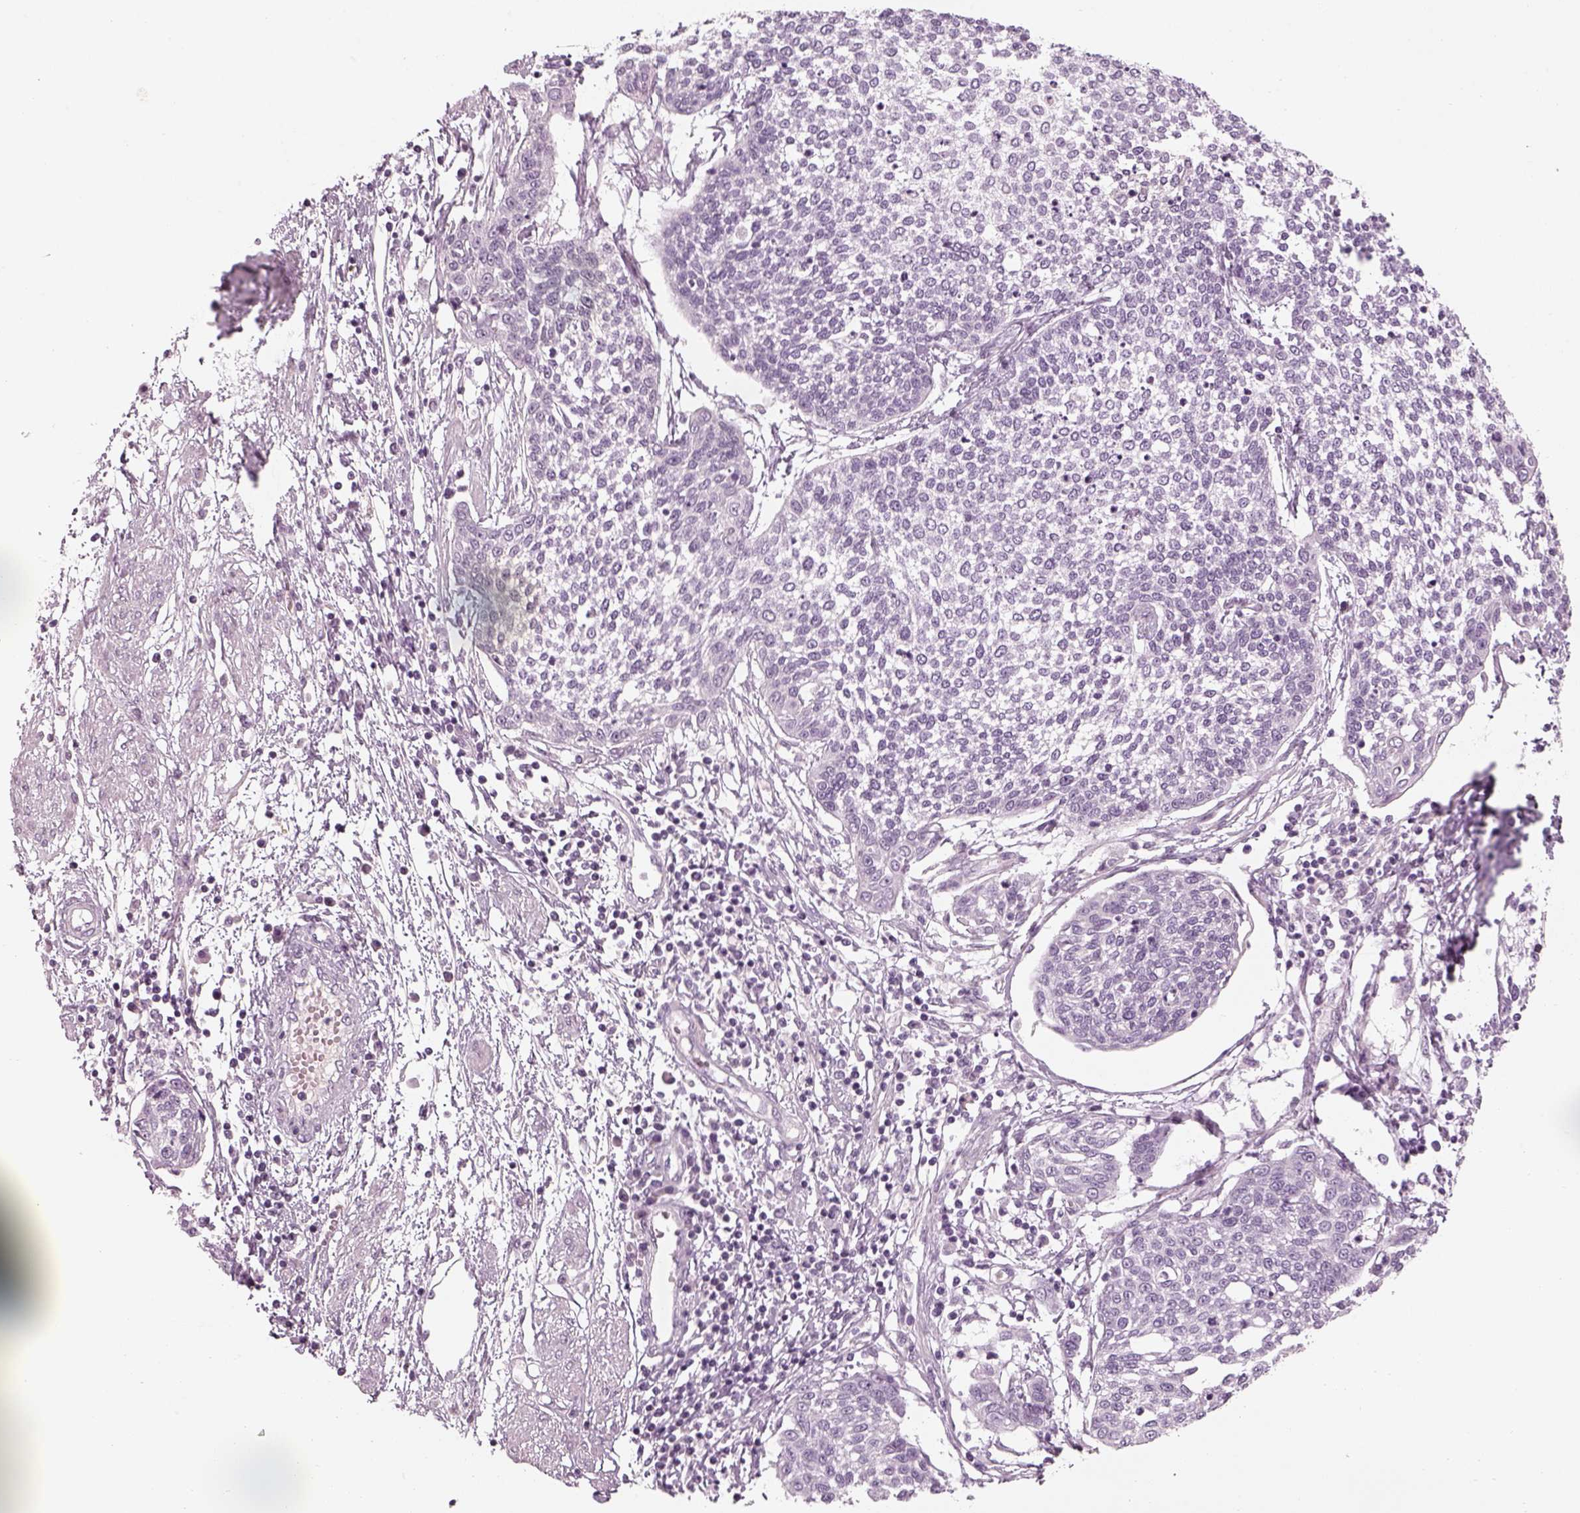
{"staining": {"intensity": "negative", "quantity": "none", "location": "none"}, "tissue": "cervical cancer", "cell_type": "Tumor cells", "image_type": "cancer", "snomed": [{"axis": "morphology", "description": "Squamous cell carcinoma, NOS"}, {"axis": "topography", "description": "Cervix"}], "caption": "Tumor cells are negative for protein expression in human cervical cancer.", "gene": "GAS2L2", "patient": {"sex": "female", "age": 34}}